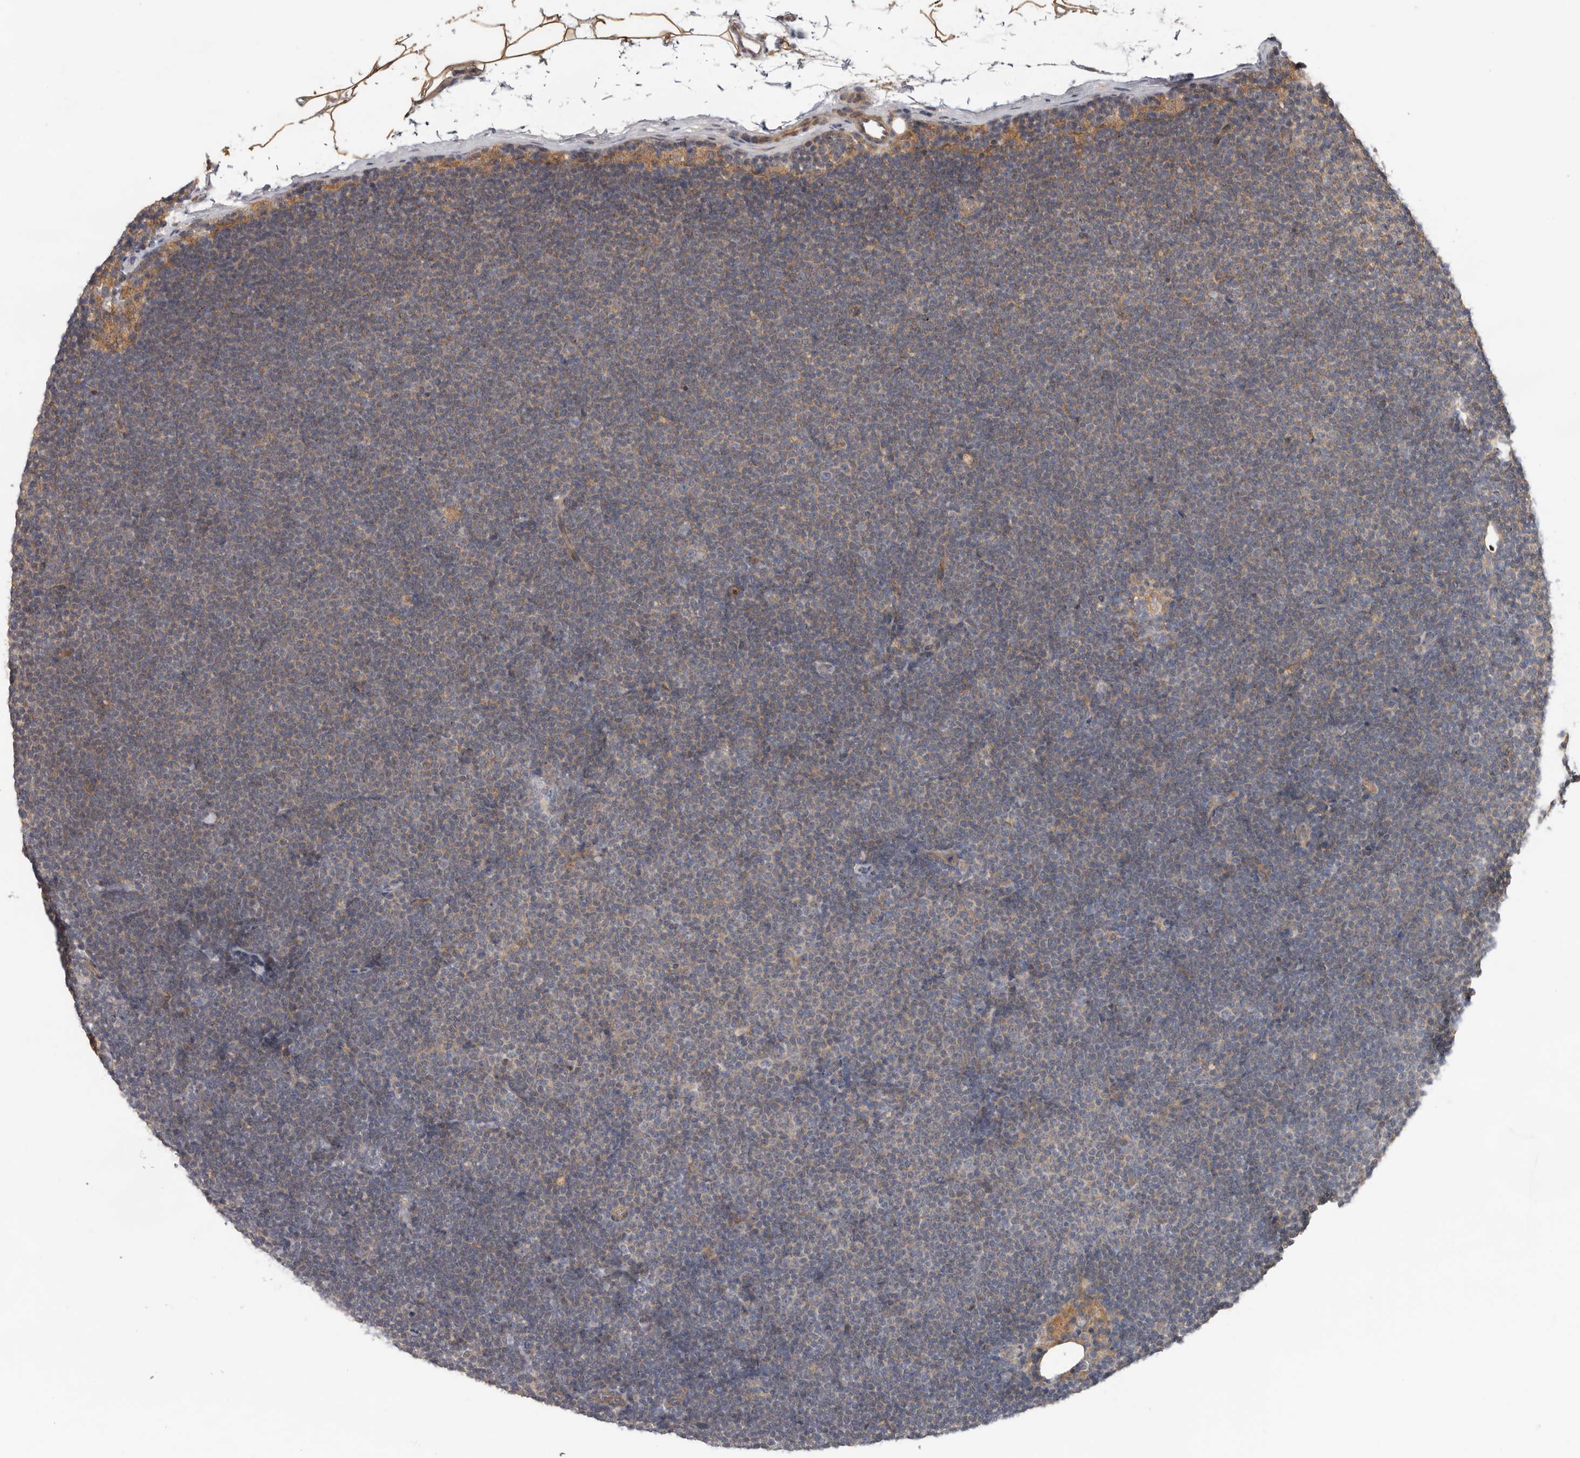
{"staining": {"intensity": "negative", "quantity": "none", "location": "none"}, "tissue": "lymphoma", "cell_type": "Tumor cells", "image_type": "cancer", "snomed": [{"axis": "morphology", "description": "Malignant lymphoma, non-Hodgkin's type, Low grade"}, {"axis": "topography", "description": "Lymph node"}], "caption": "Immunohistochemical staining of lymphoma shows no significant staining in tumor cells.", "gene": "HINT3", "patient": {"sex": "female", "age": 53}}